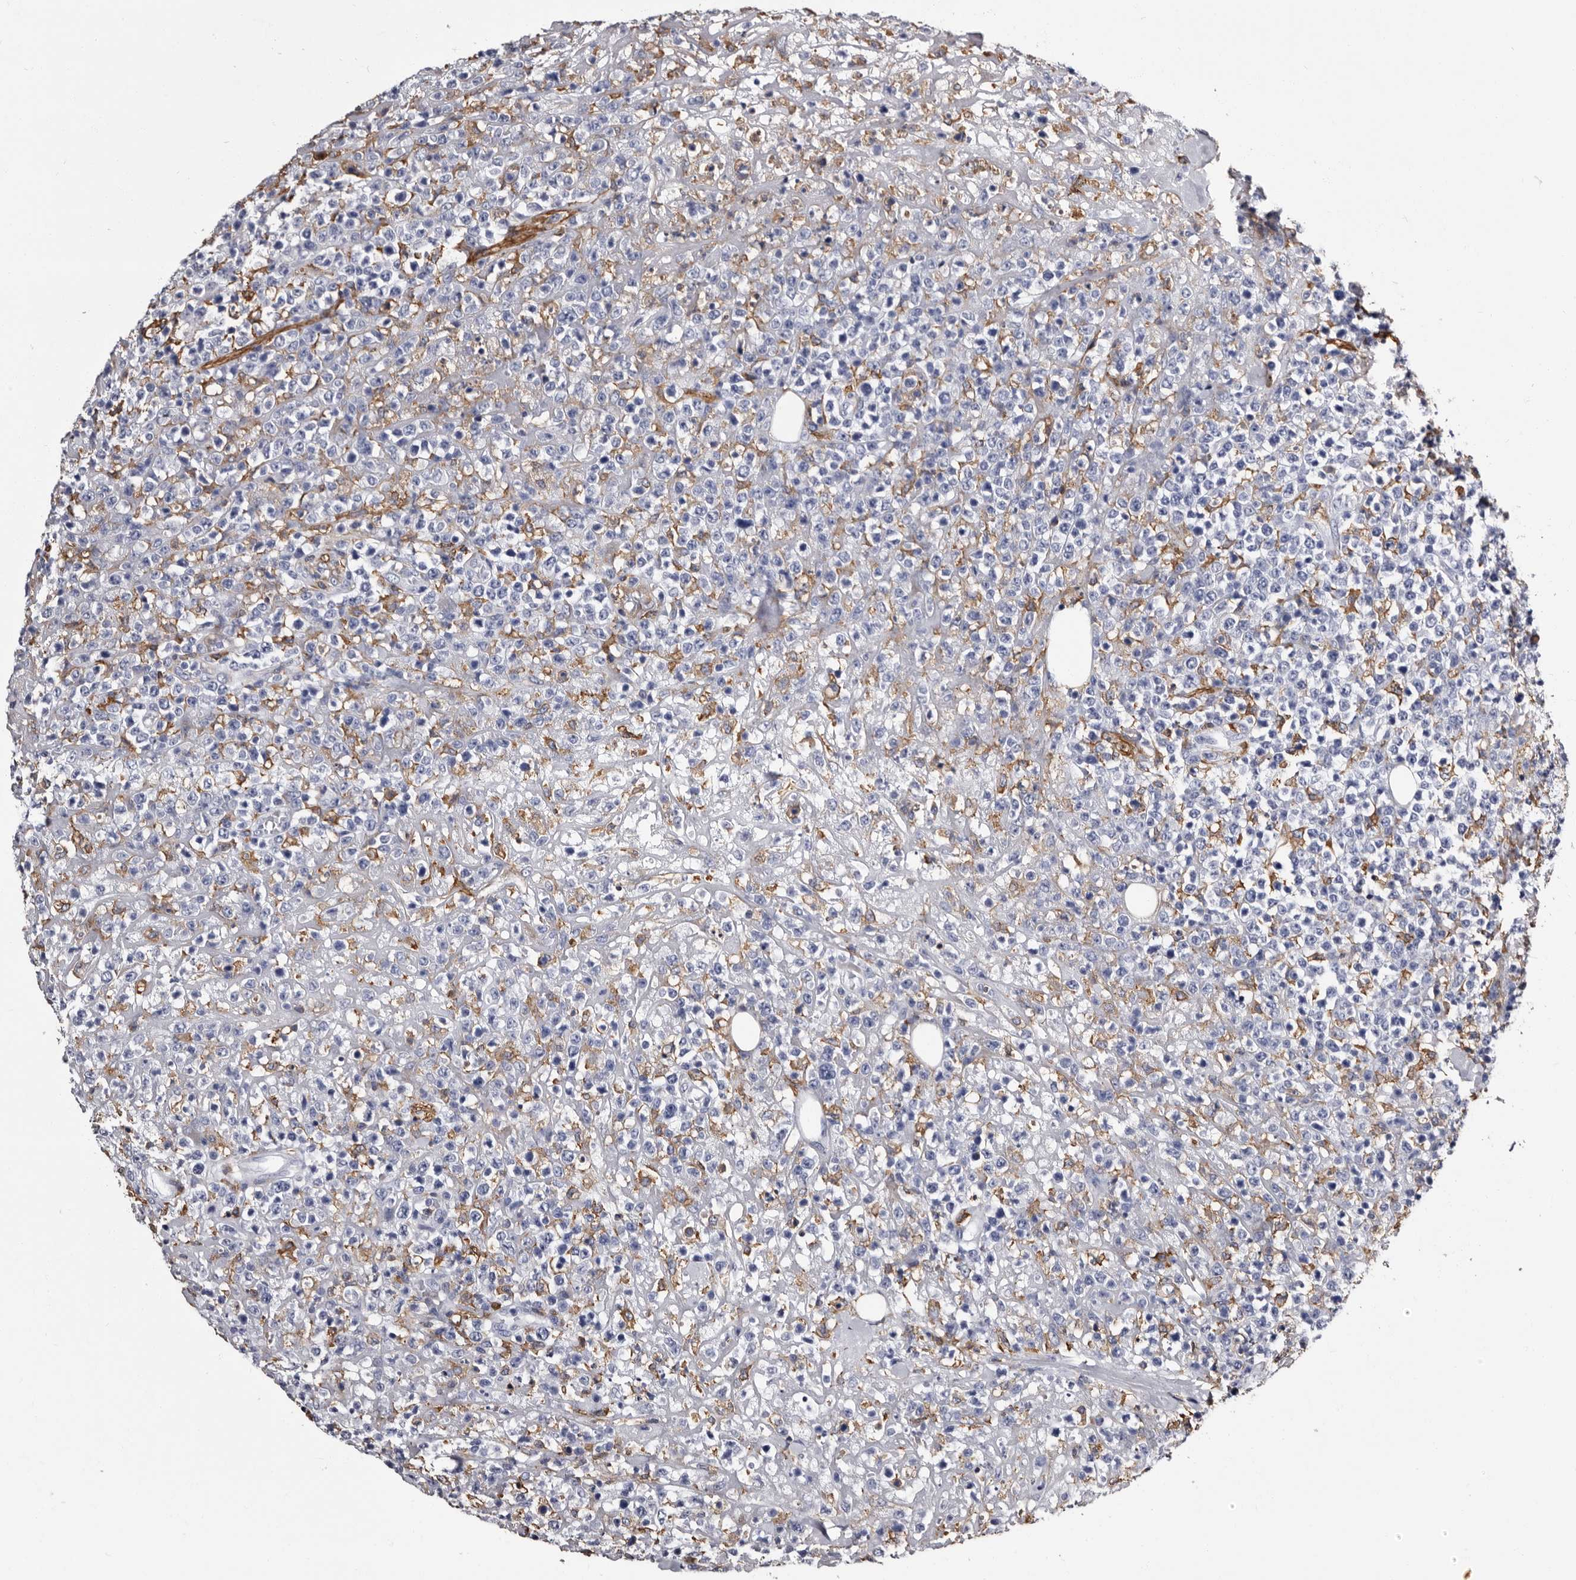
{"staining": {"intensity": "negative", "quantity": "none", "location": "none"}, "tissue": "lymphoma", "cell_type": "Tumor cells", "image_type": "cancer", "snomed": [{"axis": "morphology", "description": "Malignant lymphoma, non-Hodgkin's type, High grade"}, {"axis": "topography", "description": "Colon"}], "caption": "Human lymphoma stained for a protein using immunohistochemistry exhibits no staining in tumor cells.", "gene": "EPB41L3", "patient": {"sex": "female", "age": 53}}